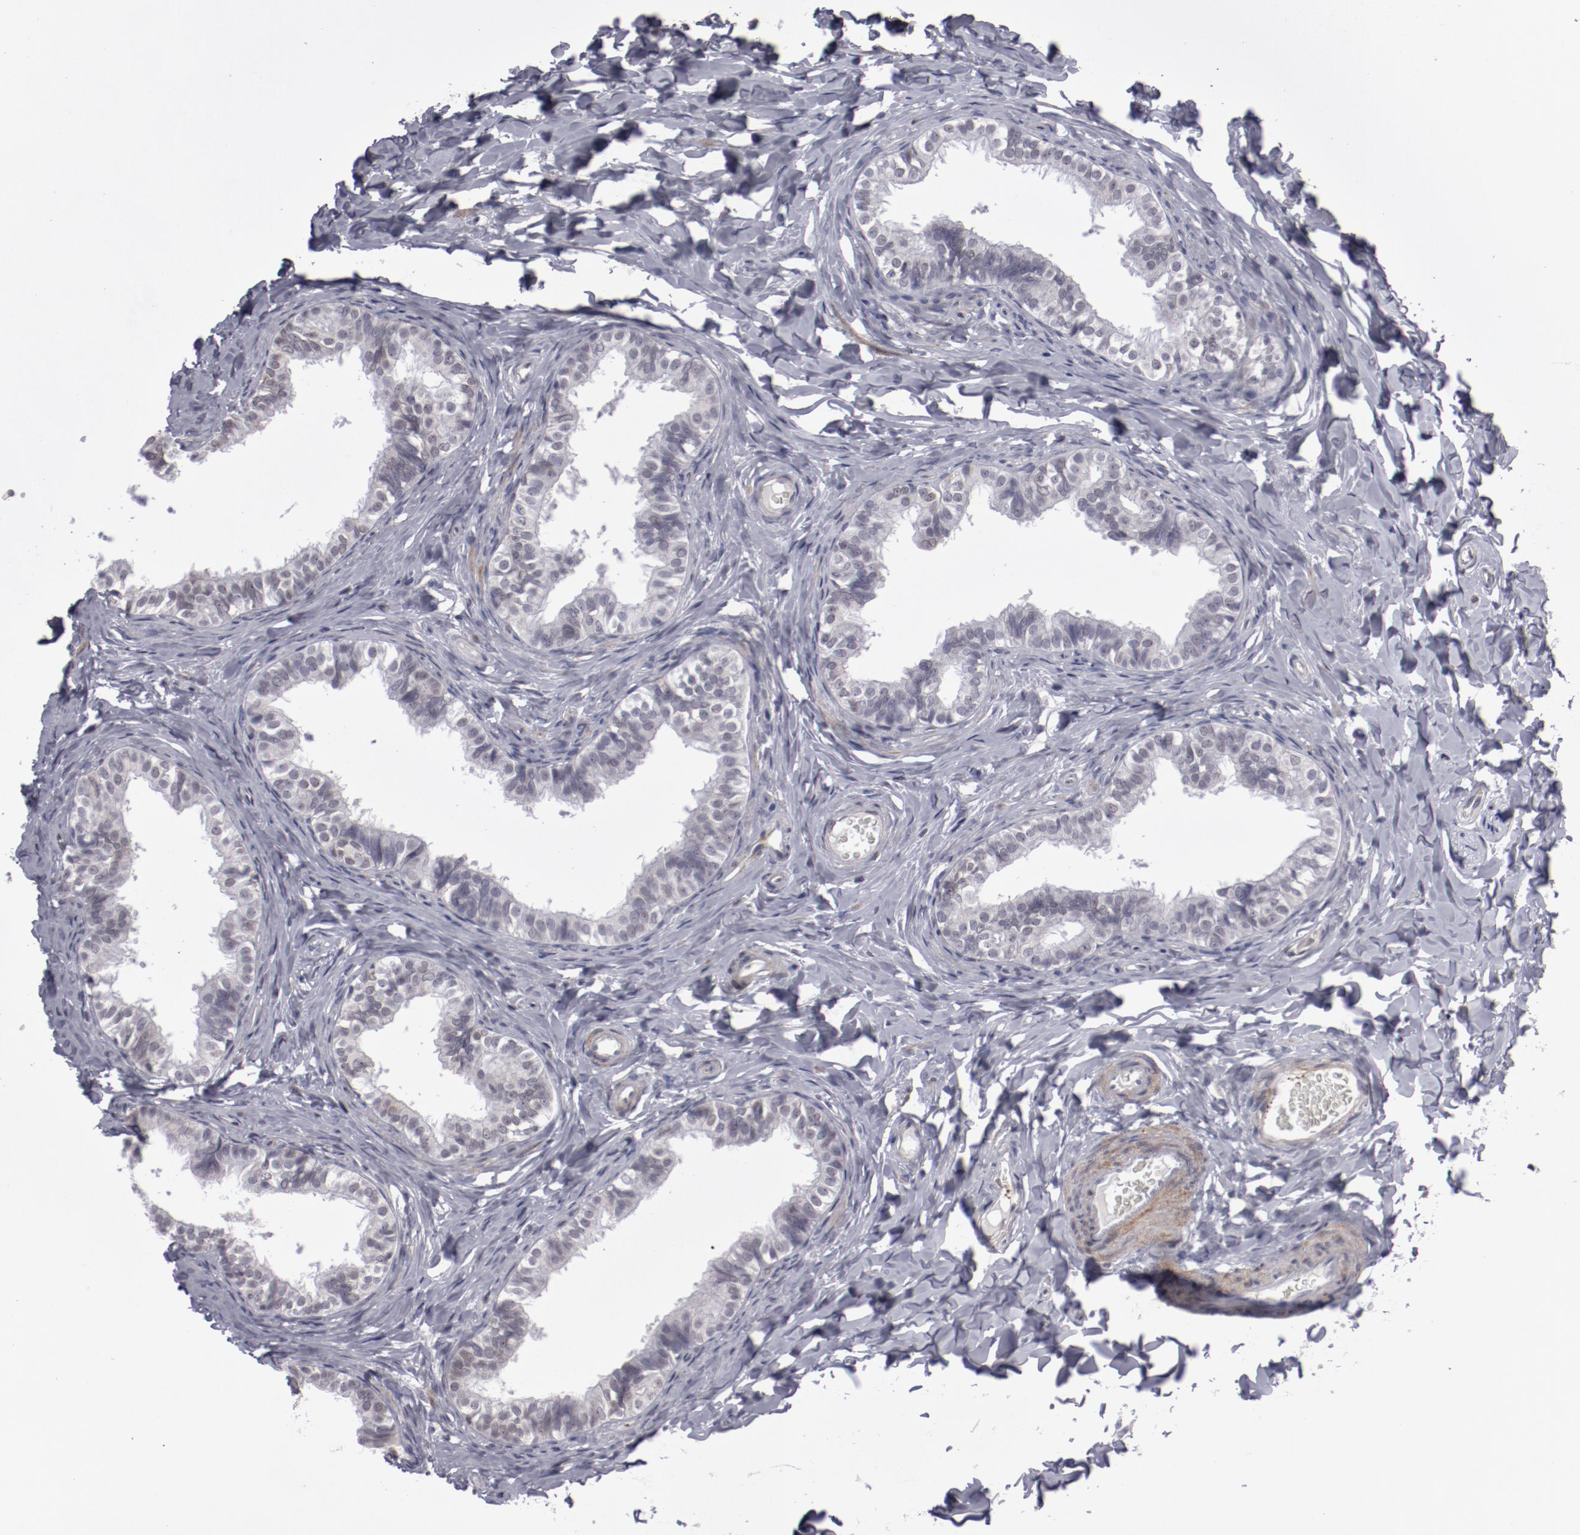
{"staining": {"intensity": "negative", "quantity": "none", "location": "none"}, "tissue": "epididymis", "cell_type": "Glandular cells", "image_type": "normal", "snomed": [{"axis": "morphology", "description": "Normal tissue, NOS"}, {"axis": "topography", "description": "Soft tissue"}, {"axis": "topography", "description": "Epididymis"}], "caption": "This is an immunohistochemistry (IHC) histopathology image of benign human epididymis. There is no positivity in glandular cells.", "gene": "LEF1", "patient": {"sex": "male", "age": 26}}